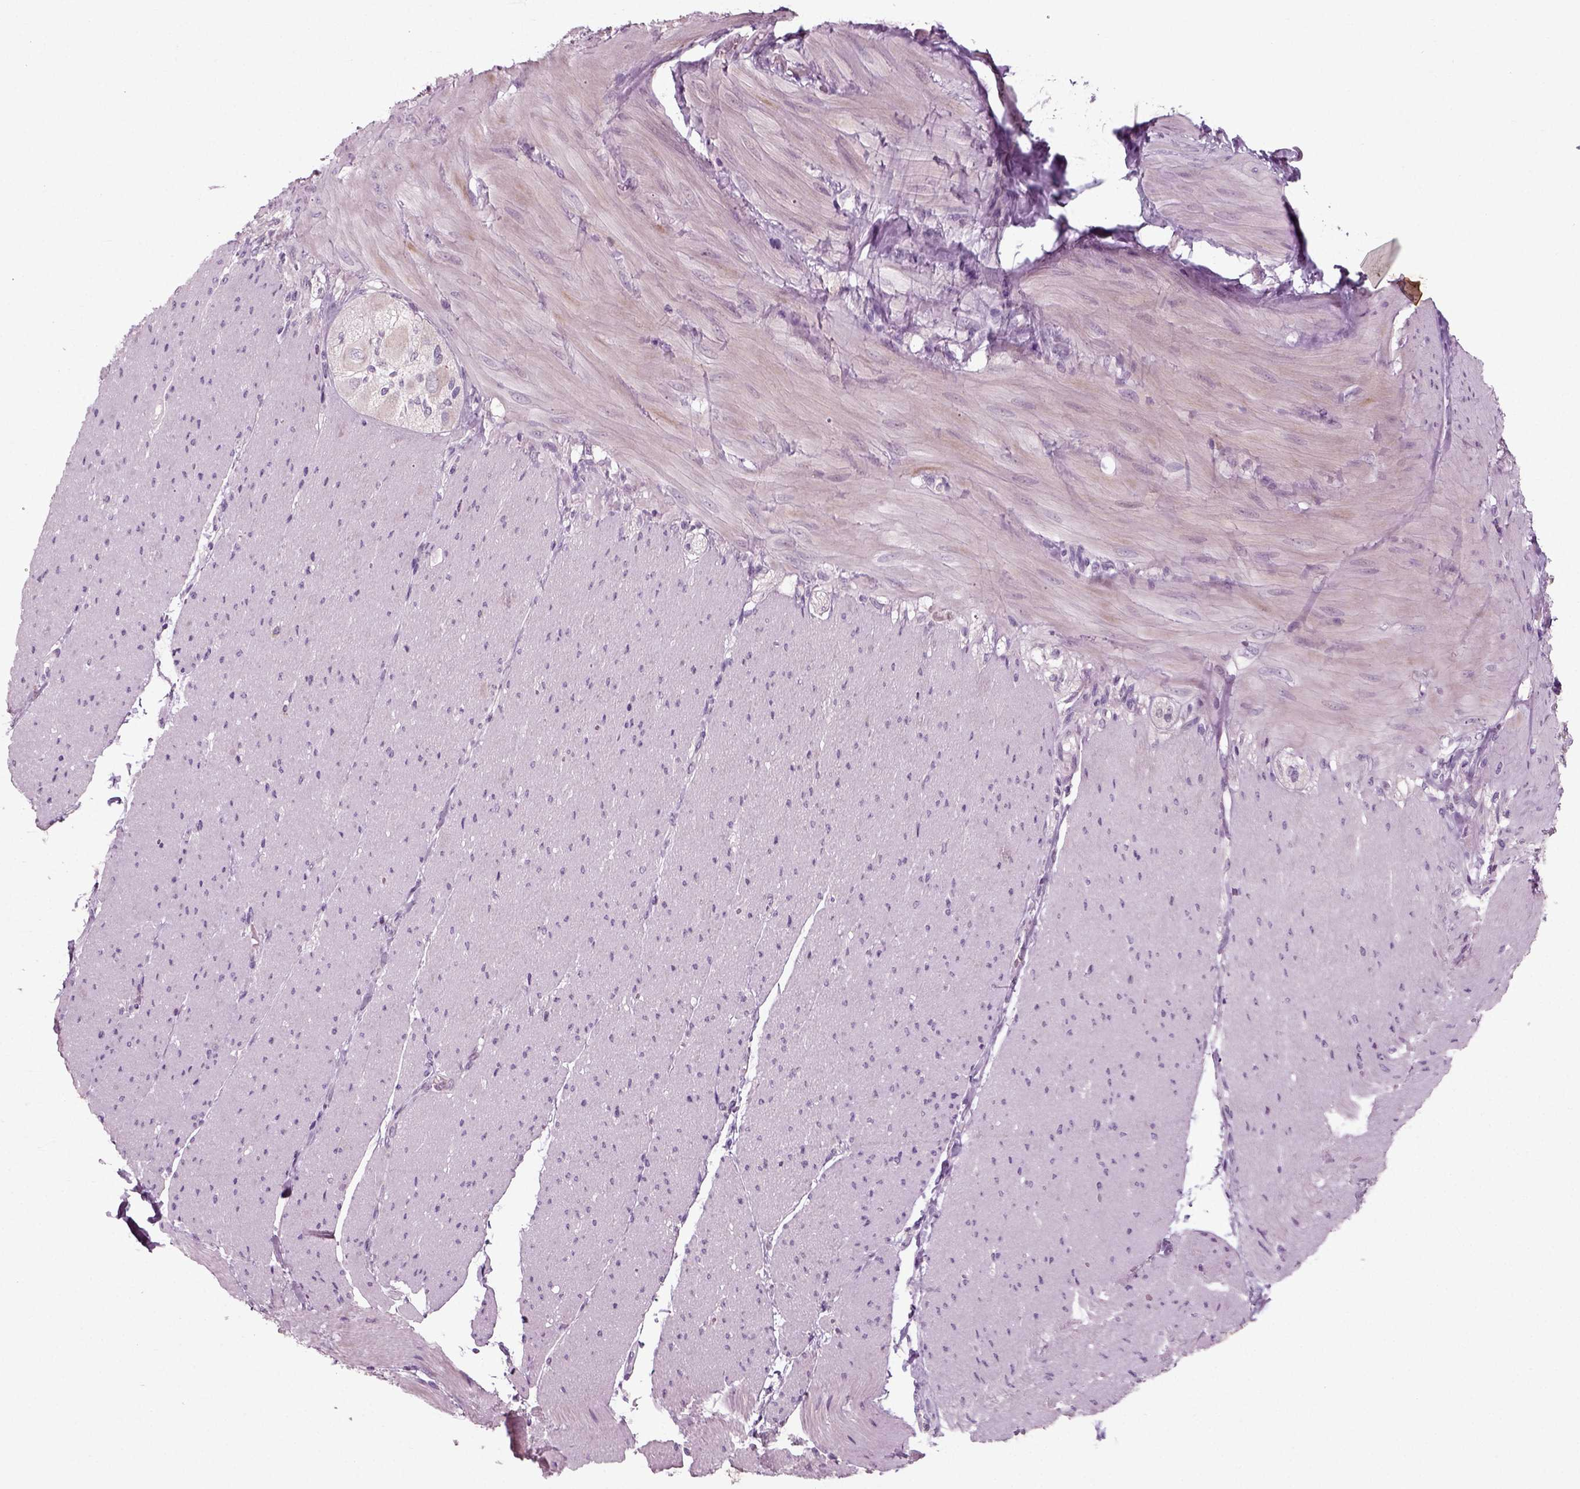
{"staining": {"intensity": "negative", "quantity": "none", "location": "none"}, "tissue": "adipose tissue", "cell_type": "Adipocytes", "image_type": "normal", "snomed": [{"axis": "morphology", "description": "Normal tissue, NOS"}, {"axis": "topography", "description": "Smooth muscle"}, {"axis": "topography", "description": "Duodenum"}, {"axis": "topography", "description": "Peripheral nerve tissue"}], "caption": "Immunohistochemistry micrograph of unremarkable human adipose tissue stained for a protein (brown), which shows no staining in adipocytes. (DAB IHC visualized using brightfield microscopy, high magnification).", "gene": "RND2", "patient": {"sex": "female", "age": 61}}